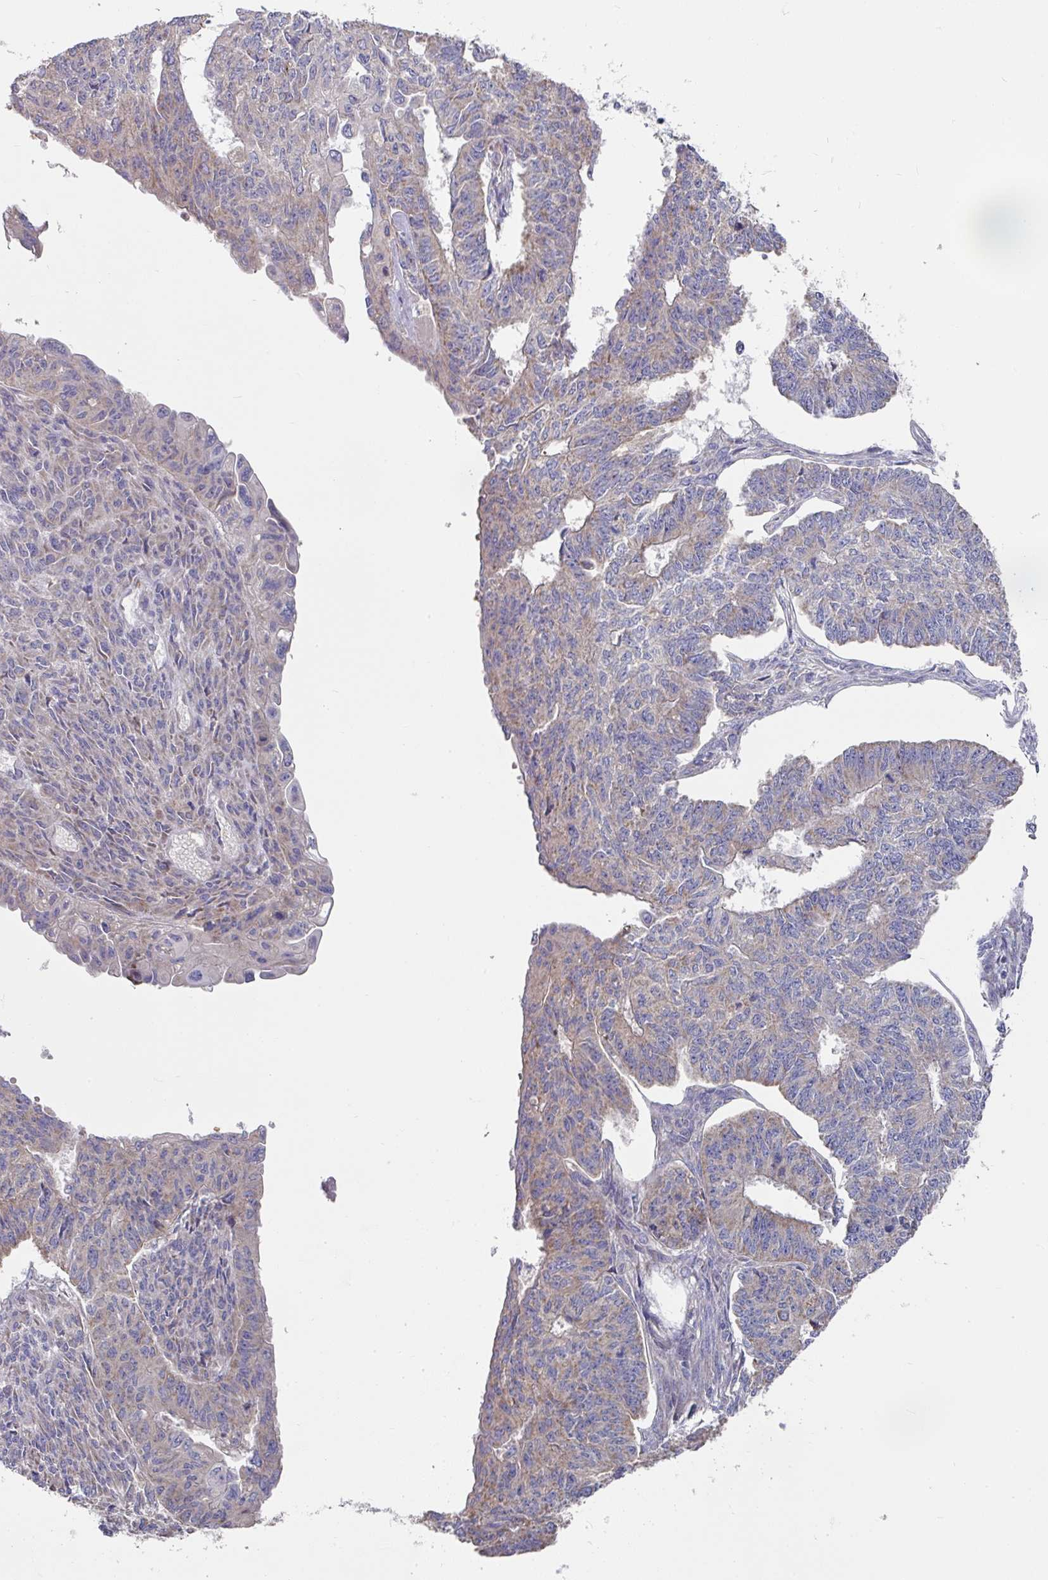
{"staining": {"intensity": "weak", "quantity": "25%-75%", "location": "cytoplasmic/membranous"}, "tissue": "endometrial cancer", "cell_type": "Tumor cells", "image_type": "cancer", "snomed": [{"axis": "morphology", "description": "Adenocarcinoma, NOS"}, {"axis": "topography", "description": "Endometrium"}], "caption": "Immunohistochemistry (IHC) (DAB) staining of endometrial adenocarcinoma demonstrates weak cytoplasmic/membranous protein positivity in about 25%-75% of tumor cells.", "gene": "PYROXD2", "patient": {"sex": "female", "age": 32}}